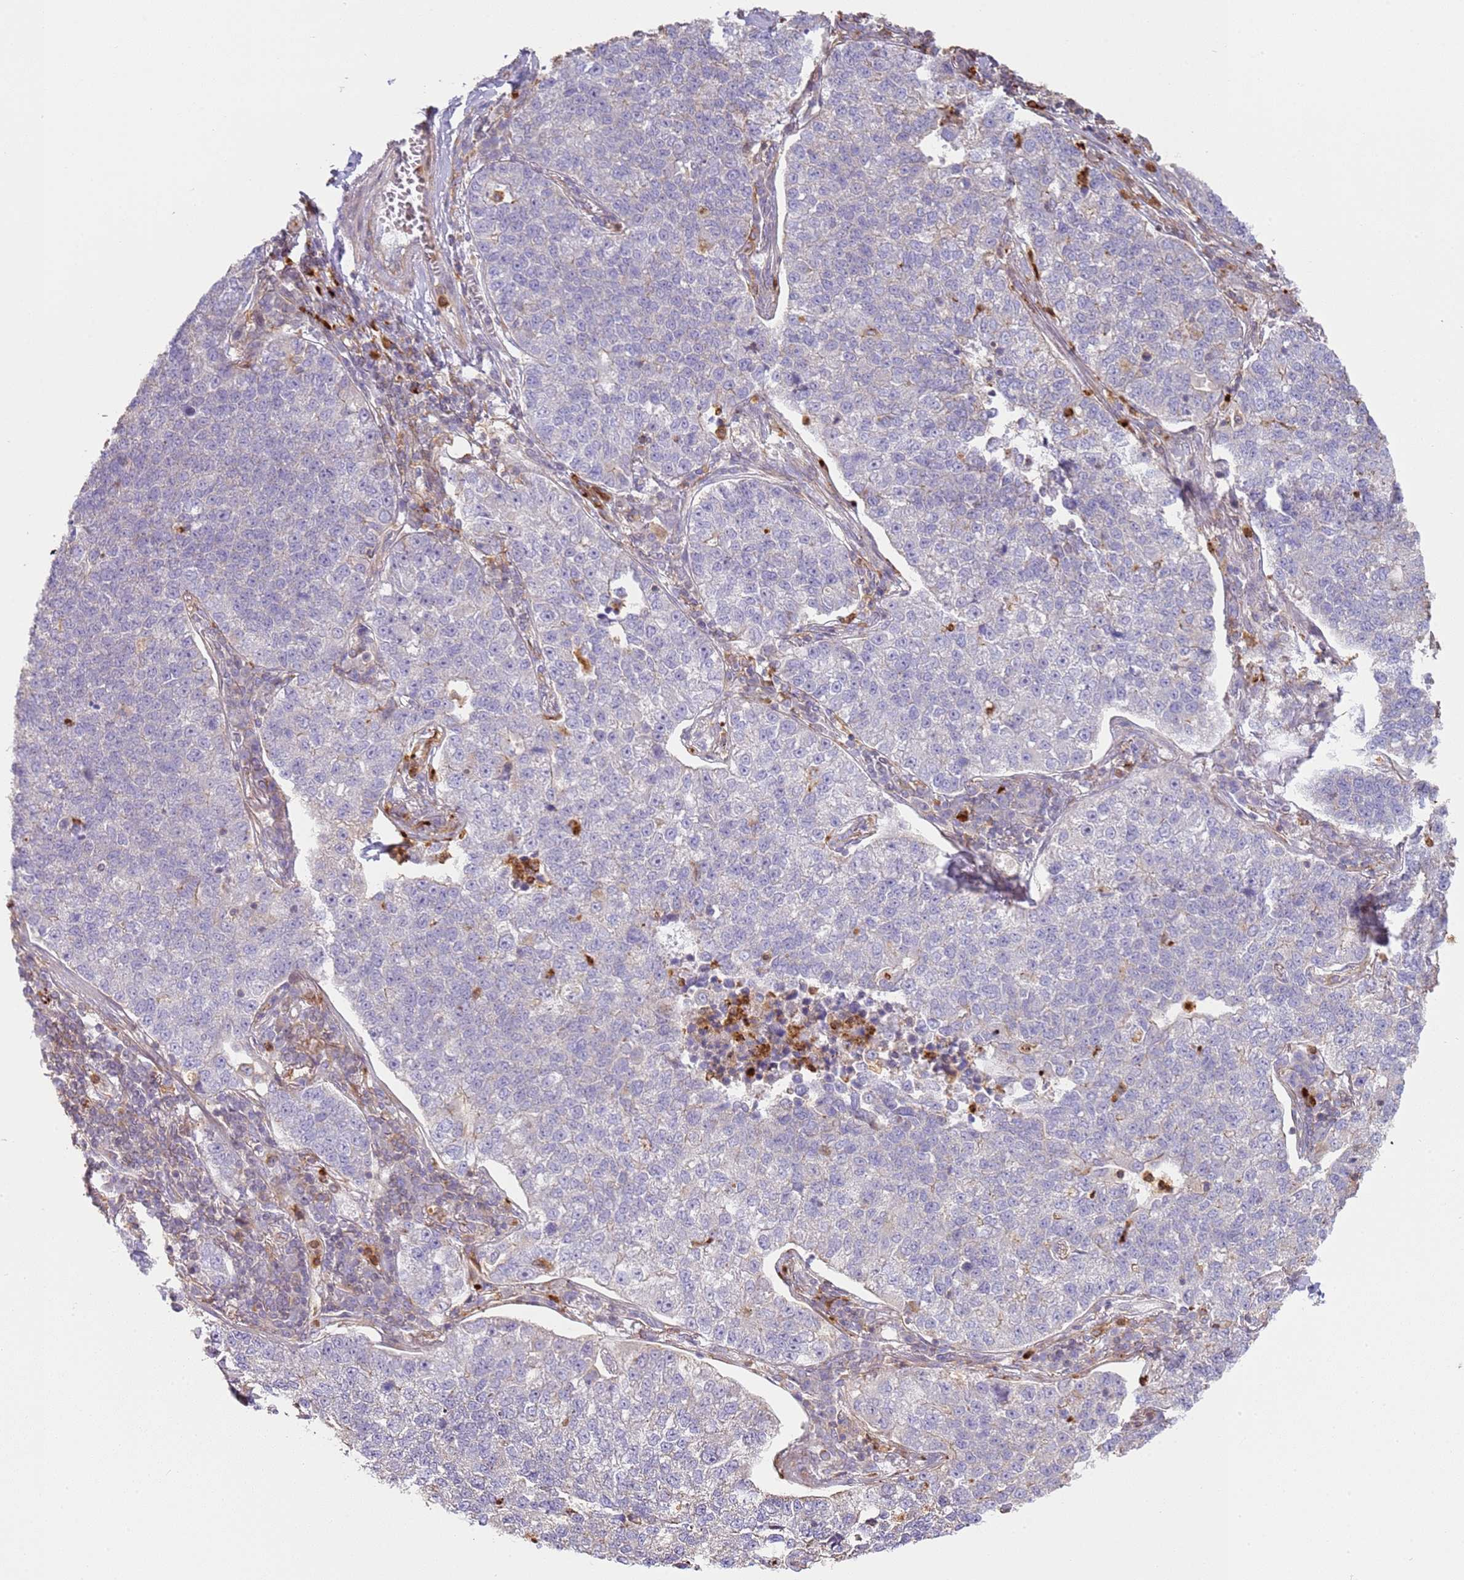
{"staining": {"intensity": "negative", "quantity": "none", "location": "none"}, "tissue": "lung cancer", "cell_type": "Tumor cells", "image_type": "cancer", "snomed": [{"axis": "morphology", "description": "Adenocarcinoma, NOS"}, {"axis": "topography", "description": "Lung"}], "caption": "This is a photomicrograph of immunohistochemistry (IHC) staining of lung cancer (adenocarcinoma), which shows no positivity in tumor cells. (Immunohistochemistry, brightfield microscopy, high magnification).", "gene": "NDUFAF4", "patient": {"sex": "male", "age": 49}}